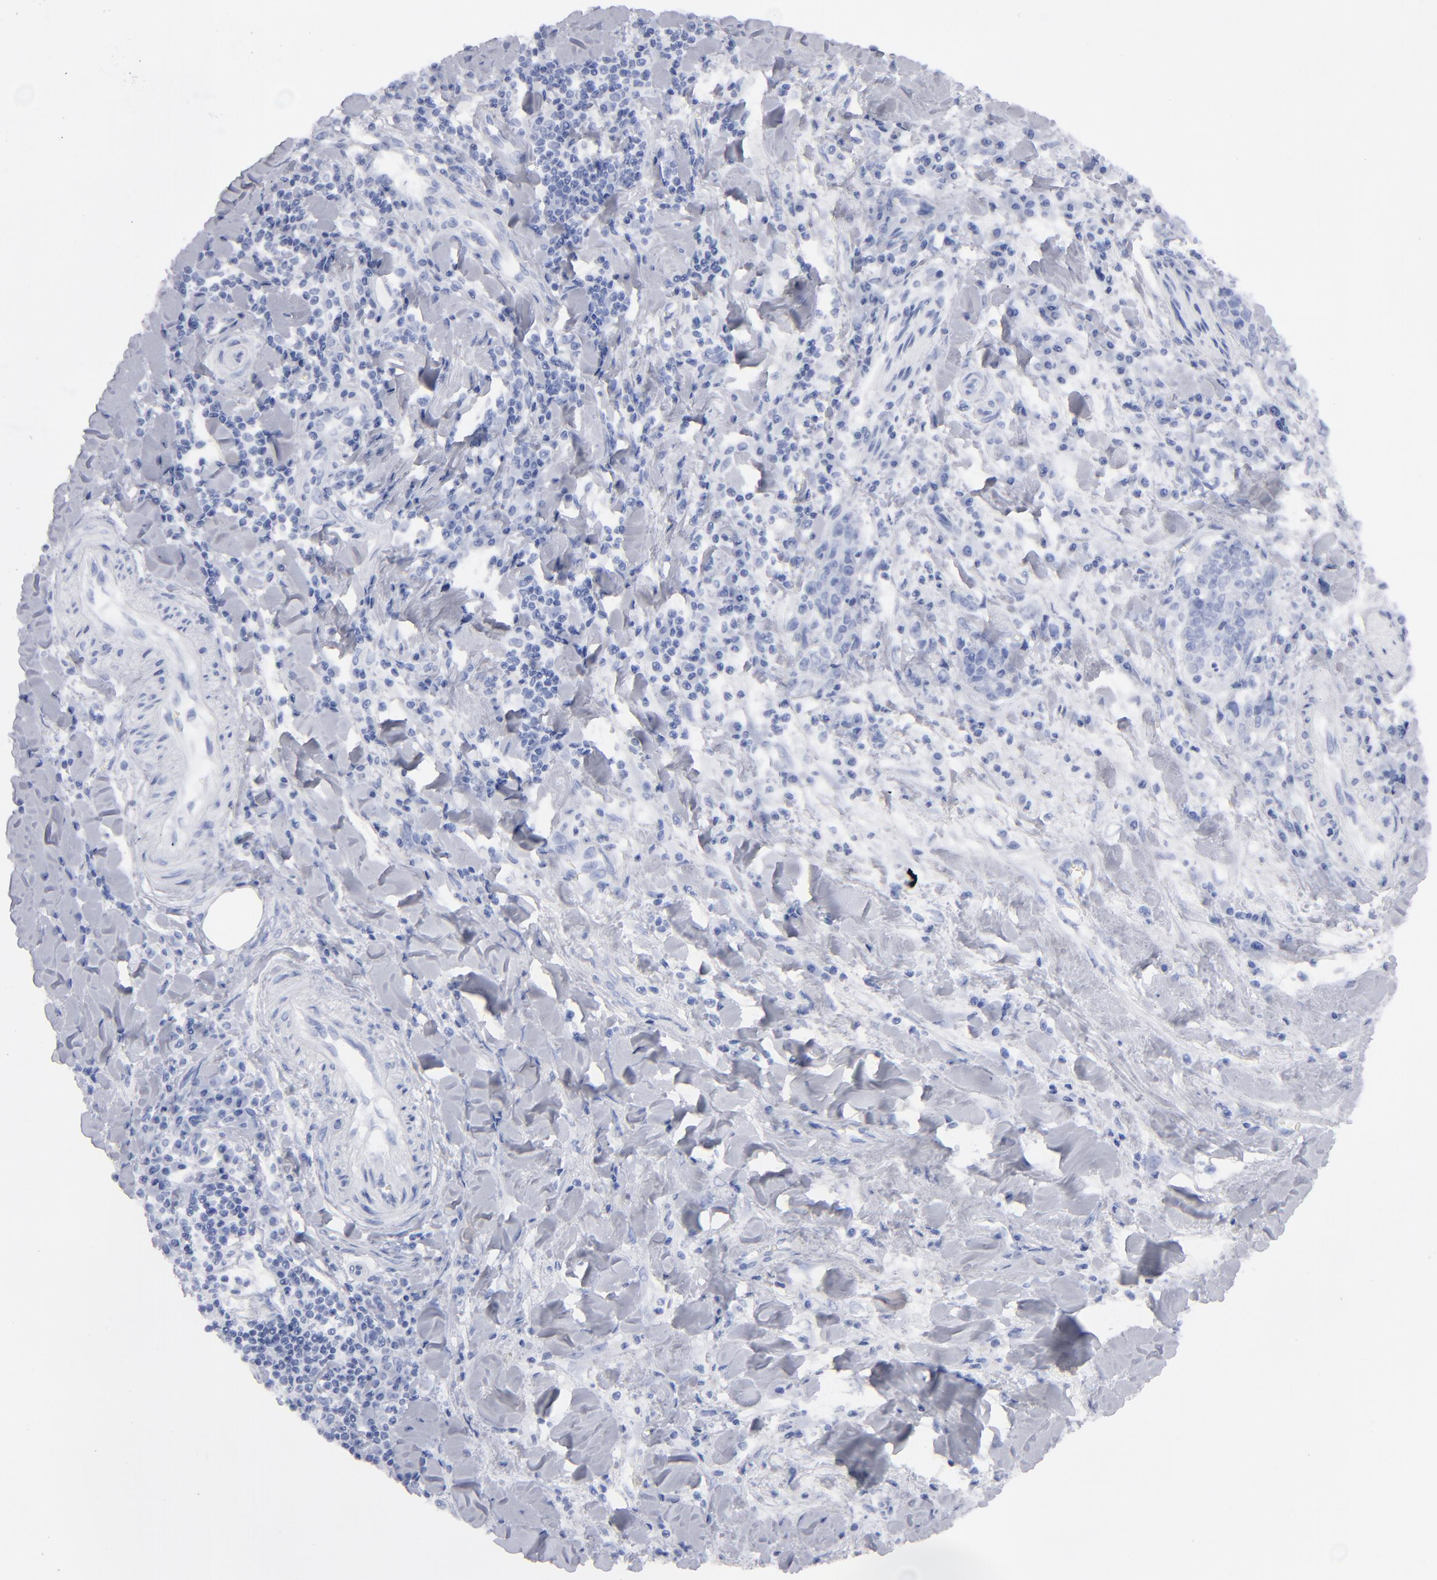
{"staining": {"intensity": "weak", "quantity": ">75%", "location": "cytoplasmic/membranous"}, "tissue": "liver cancer", "cell_type": "Tumor cells", "image_type": "cancer", "snomed": [{"axis": "morphology", "description": "Cholangiocarcinoma"}, {"axis": "topography", "description": "Liver"}], "caption": "Brown immunohistochemical staining in cholangiocarcinoma (liver) exhibits weak cytoplasmic/membranous expression in about >75% of tumor cells.", "gene": "MIPOL1", "patient": {"sex": "male", "age": 57}}